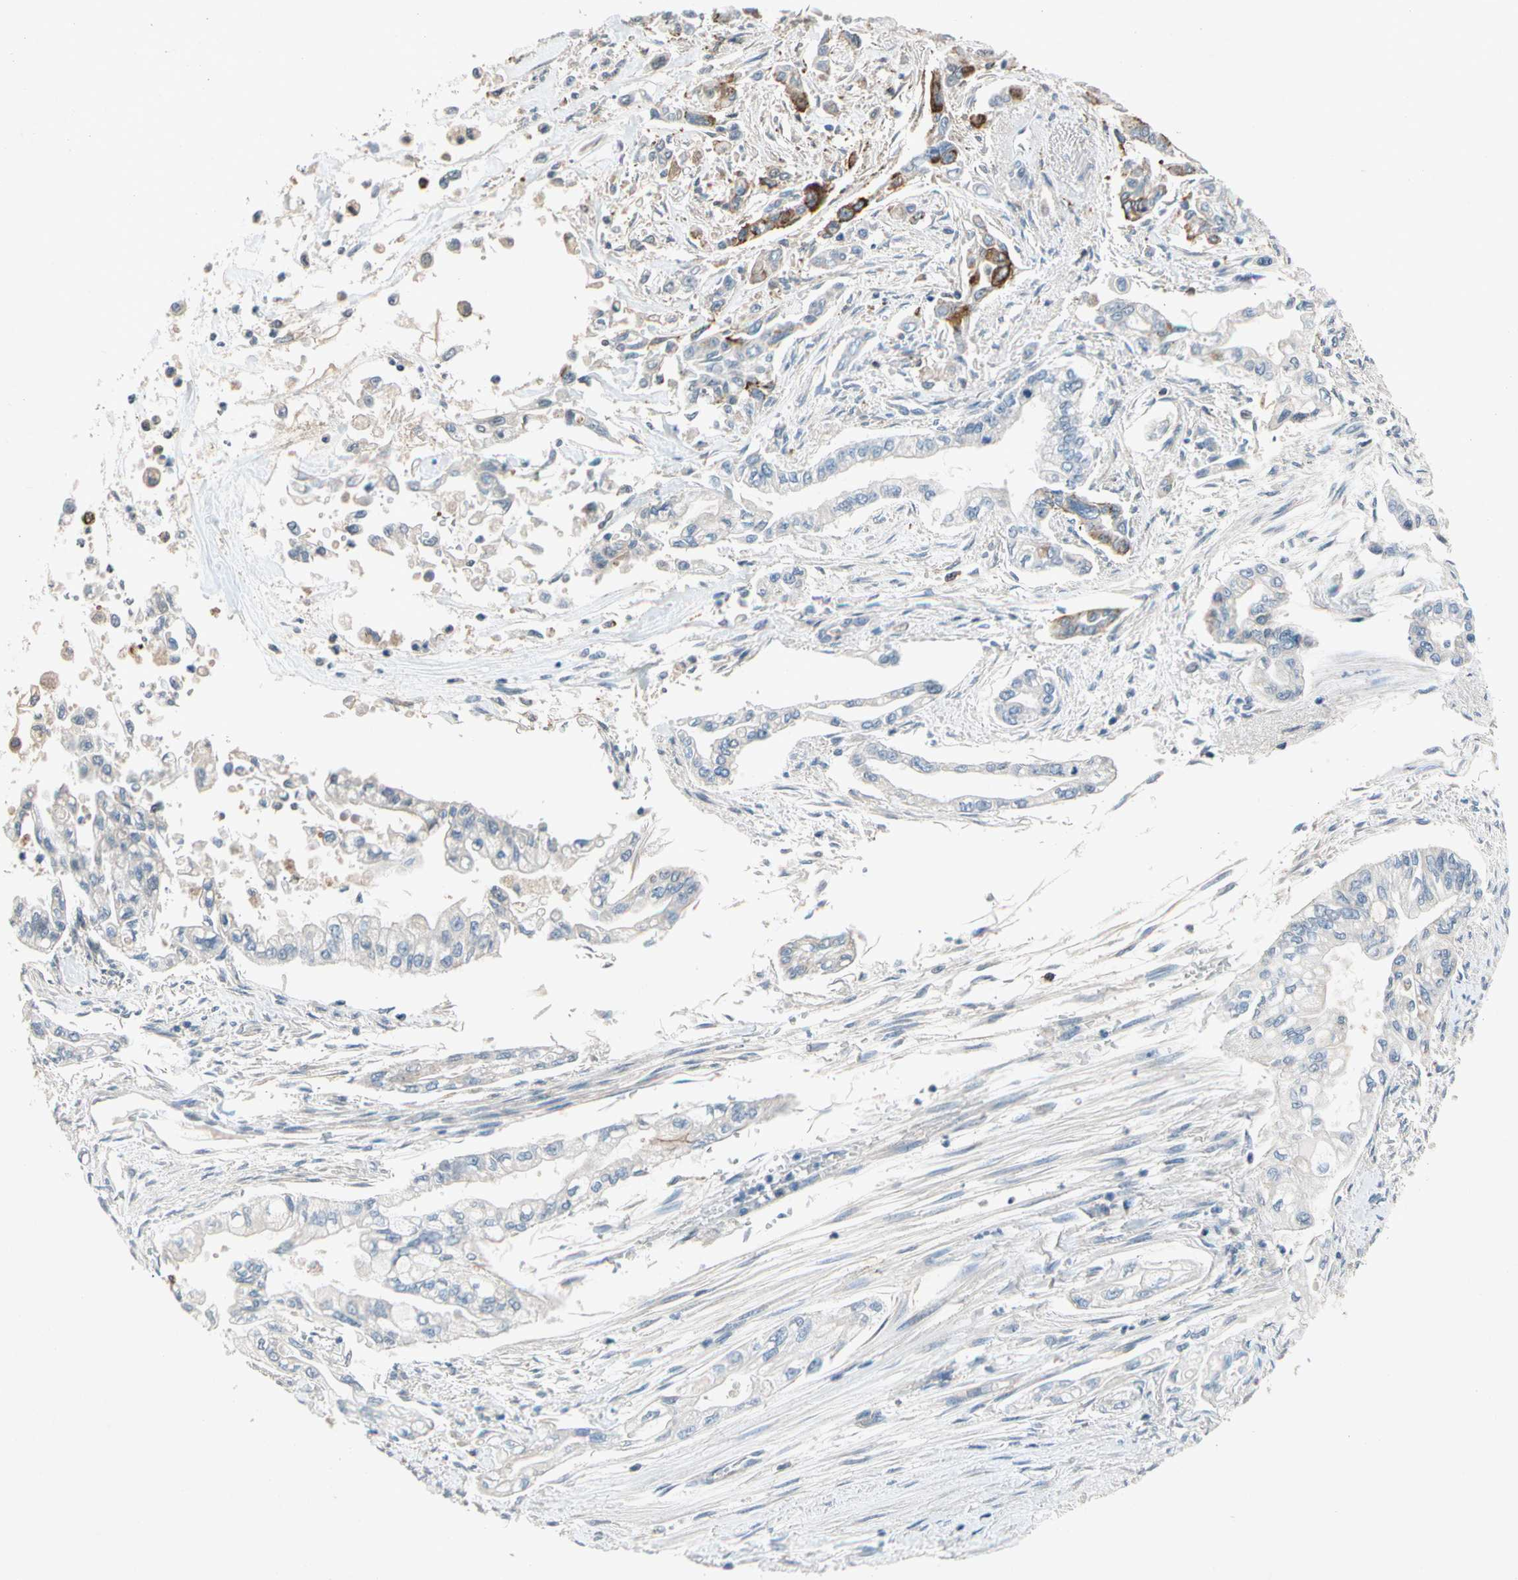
{"staining": {"intensity": "strong", "quantity": "<25%", "location": "cytoplasmic/membranous"}, "tissue": "pancreatic cancer", "cell_type": "Tumor cells", "image_type": "cancer", "snomed": [{"axis": "morphology", "description": "Normal tissue, NOS"}, {"axis": "topography", "description": "Pancreas"}], "caption": "Strong cytoplasmic/membranous expression for a protein is seen in approximately <25% of tumor cells of pancreatic cancer using IHC.", "gene": "NDFIP2", "patient": {"sex": "male", "age": 42}}